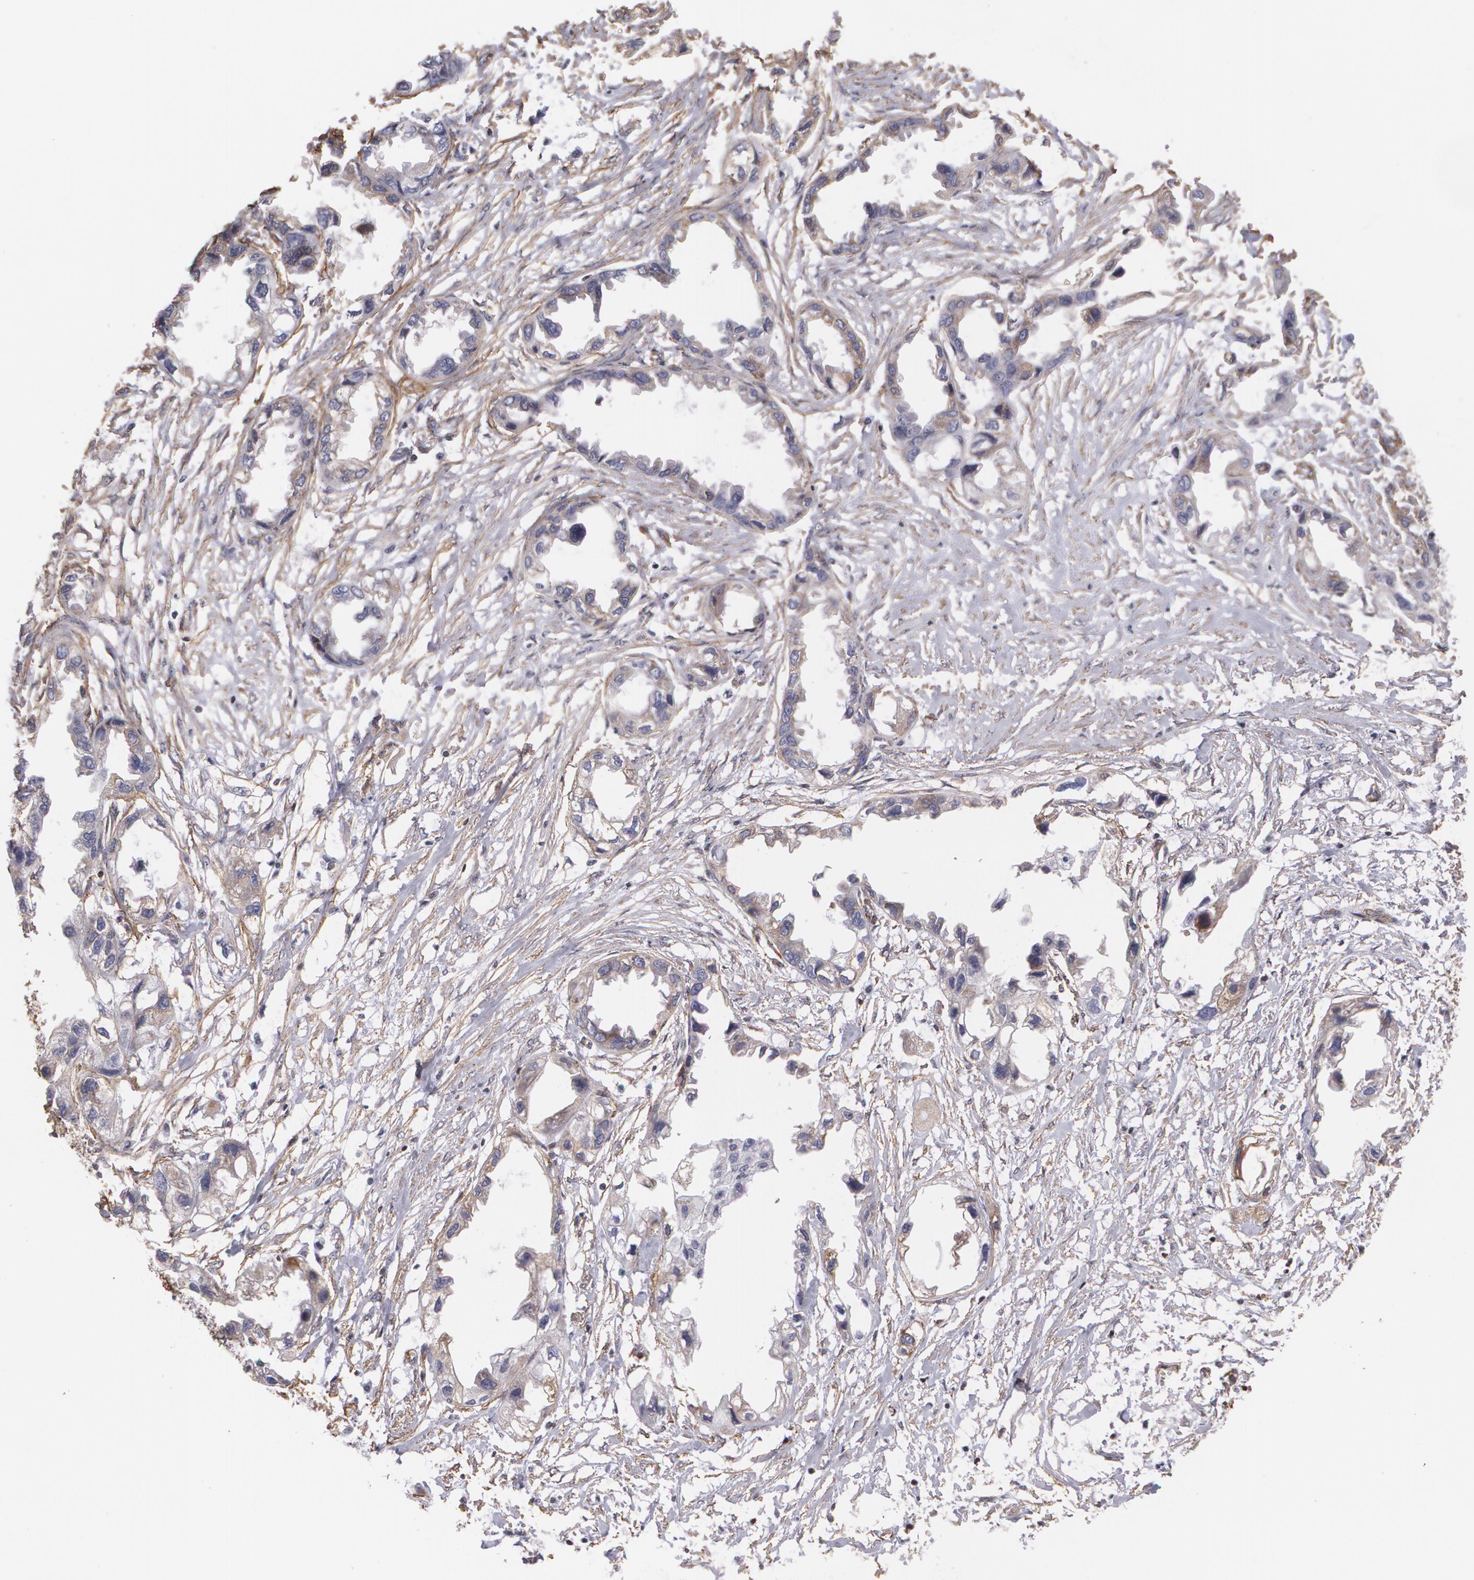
{"staining": {"intensity": "weak", "quantity": ">75%", "location": "cytoplasmic/membranous"}, "tissue": "endometrial cancer", "cell_type": "Tumor cells", "image_type": "cancer", "snomed": [{"axis": "morphology", "description": "Adenocarcinoma, NOS"}, {"axis": "topography", "description": "Endometrium"}], "caption": "High-power microscopy captured an immunohistochemistry (IHC) photomicrograph of endometrial cancer, revealing weak cytoplasmic/membranous positivity in approximately >75% of tumor cells. (Stains: DAB in brown, nuclei in blue, Microscopy: brightfield microscopy at high magnification).", "gene": "VAMP1", "patient": {"sex": "female", "age": 67}}